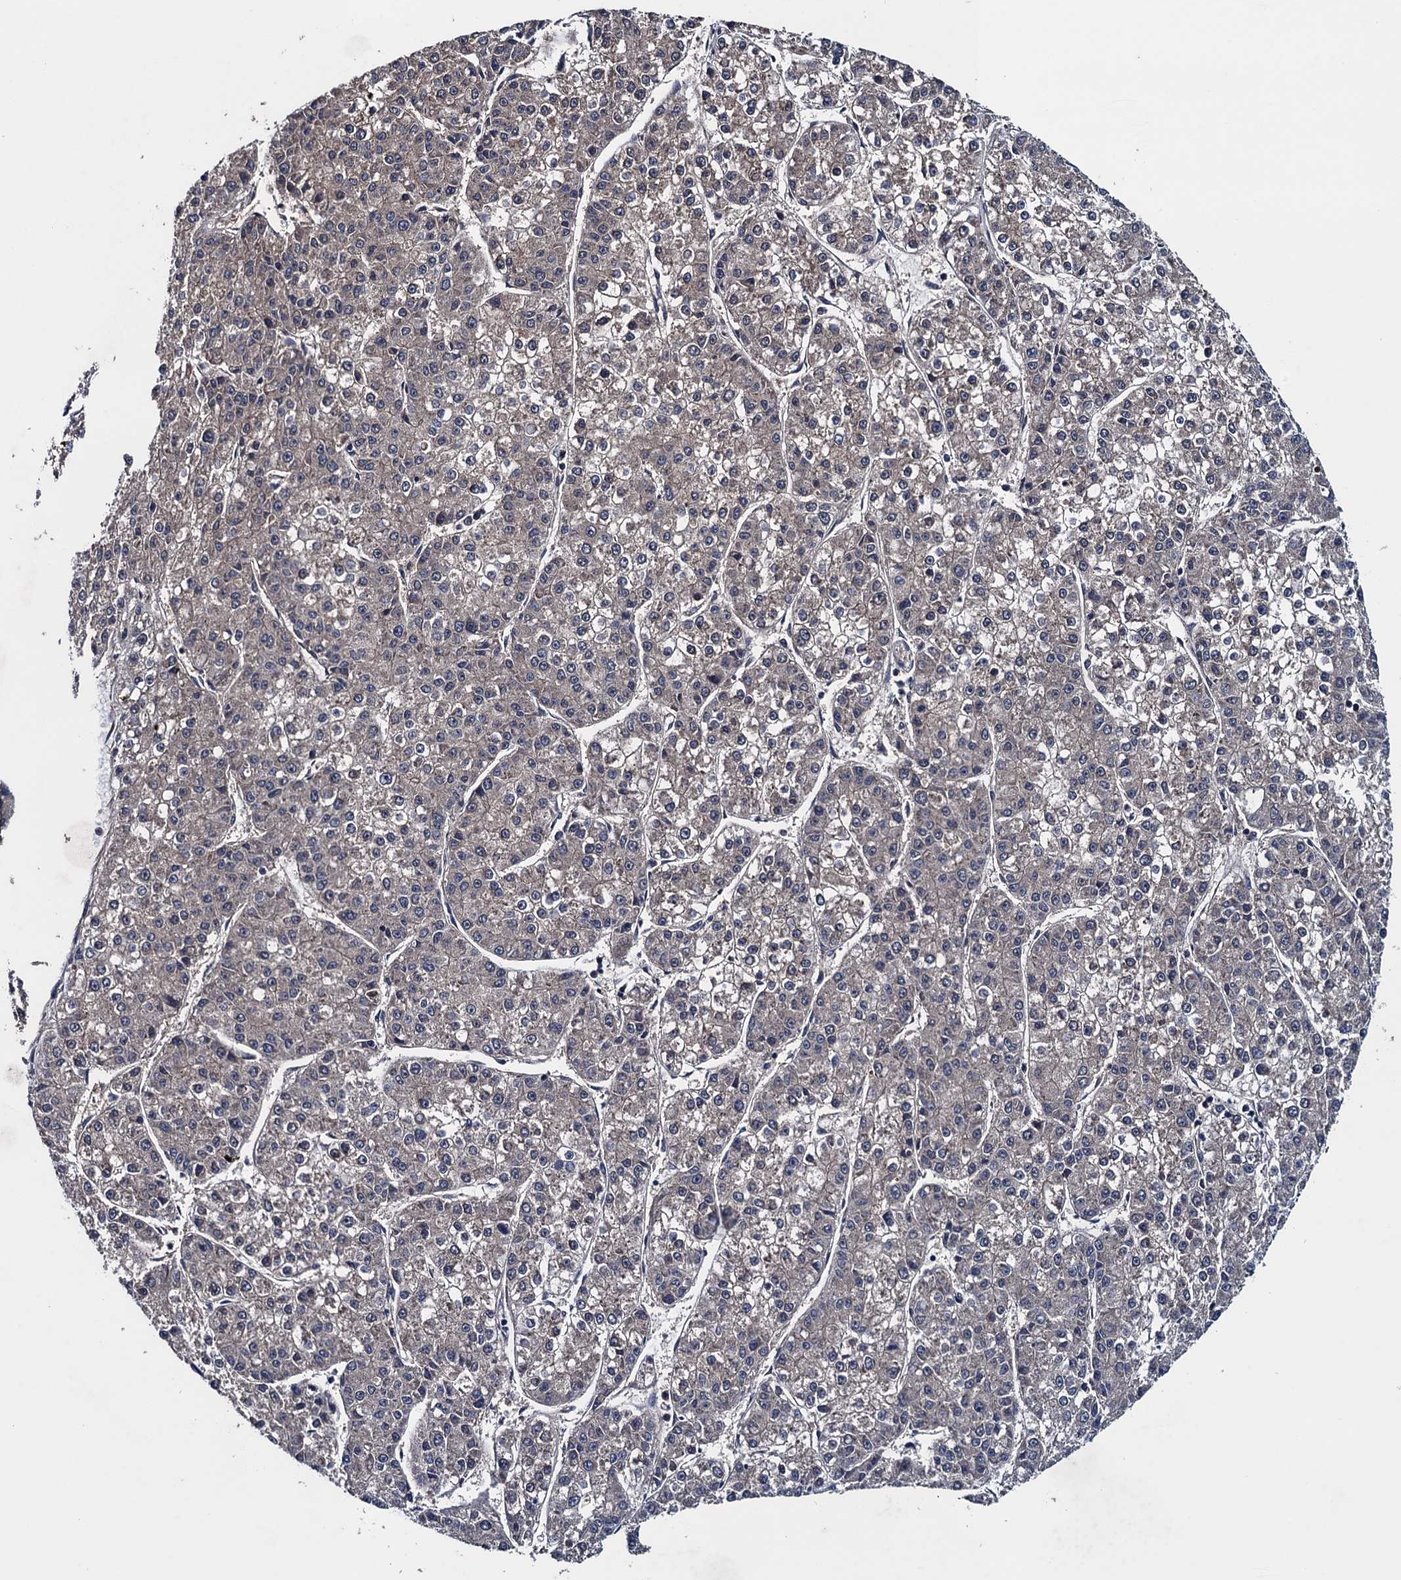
{"staining": {"intensity": "negative", "quantity": "none", "location": "none"}, "tissue": "liver cancer", "cell_type": "Tumor cells", "image_type": "cancer", "snomed": [{"axis": "morphology", "description": "Carcinoma, Hepatocellular, NOS"}, {"axis": "topography", "description": "Liver"}], "caption": "Photomicrograph shows no significant protein staining in tumor cells of liver cancer (hepatocellular carcinoma).", "gene": "BLTP3B", "patient": {"sex": "female", "age": 73}}